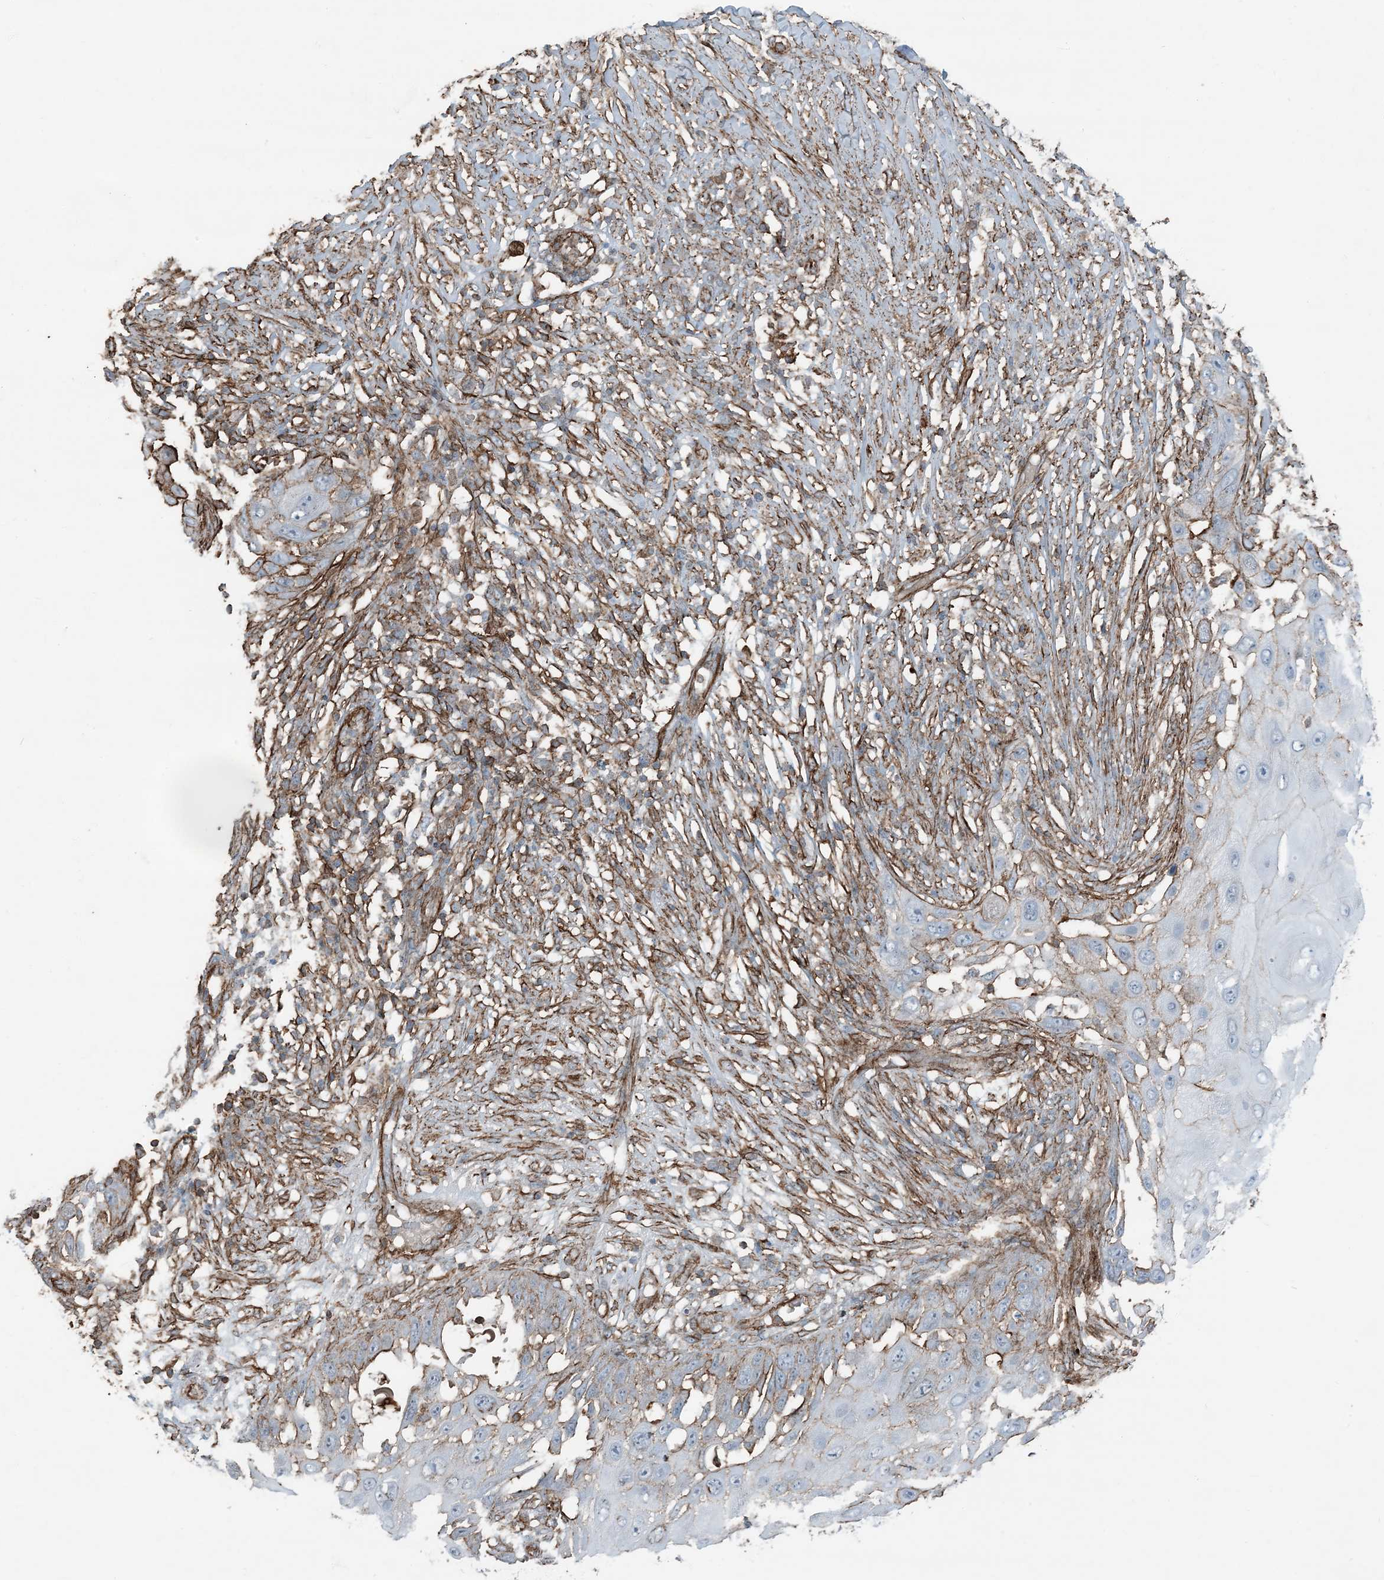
{"staining": {"intensity": "strong", "quantity": "<25%", "location": "cytoplasmic/membranous"}, "tissue": "skin cancer", "cell_type": "Tumor cells", "image_type": "cancer", "snomed": [{"axis": "morphology", "description": "Squamous cell carcinoma, NOS"}, {"axis": "topography", "description": "Skin"}], "caption": "DAB (3,3'-diaminobenzidine) immunohistochemical staining of human skin cancer (squamous cell carcinoma) reveals strong cytoplasmic/membranous protein expression in about <25% of tumor cells.", "gene": "APOBEC3C", "patient": {"sex": "female", "age": 44}}